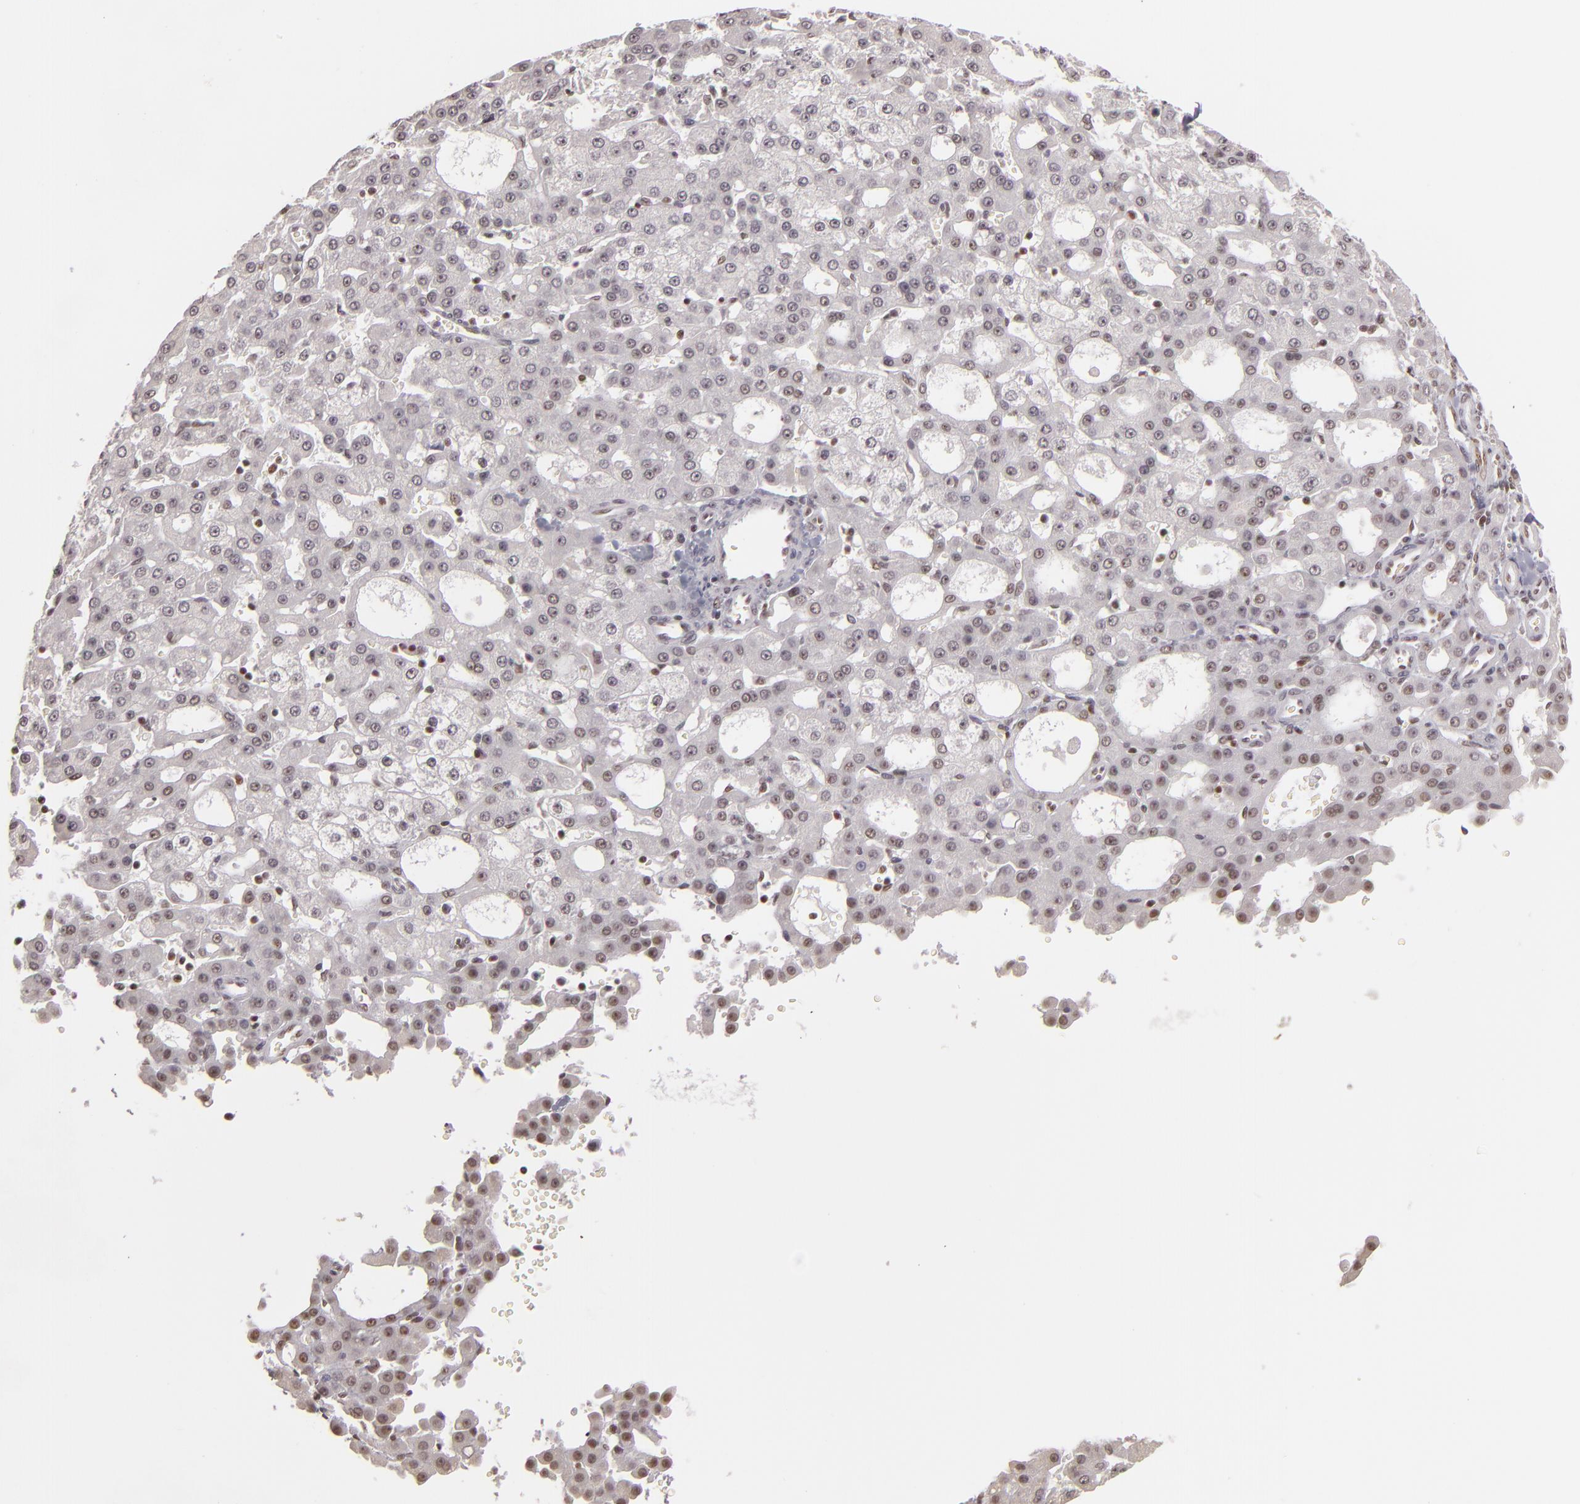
{"staining": {"intensity": "negative", "quantity": "none", "location": "none"}, "tissue": "liver cancer", "cell_type": "Tumor cells", "image_type": "cancer", "snomed": [{"axis": "morphology", "description": "Carcinoma, Hepatocellular, NOS"}, {"axis": "topography", "description": "Liver"}], "caption": "Immunohistochemical staining of liver cancer reveals no significant expression in tumor cells. Nuclei are stained in blue.", "gene": "DAXX", "patient": {"sex": "male", "age": 47}}